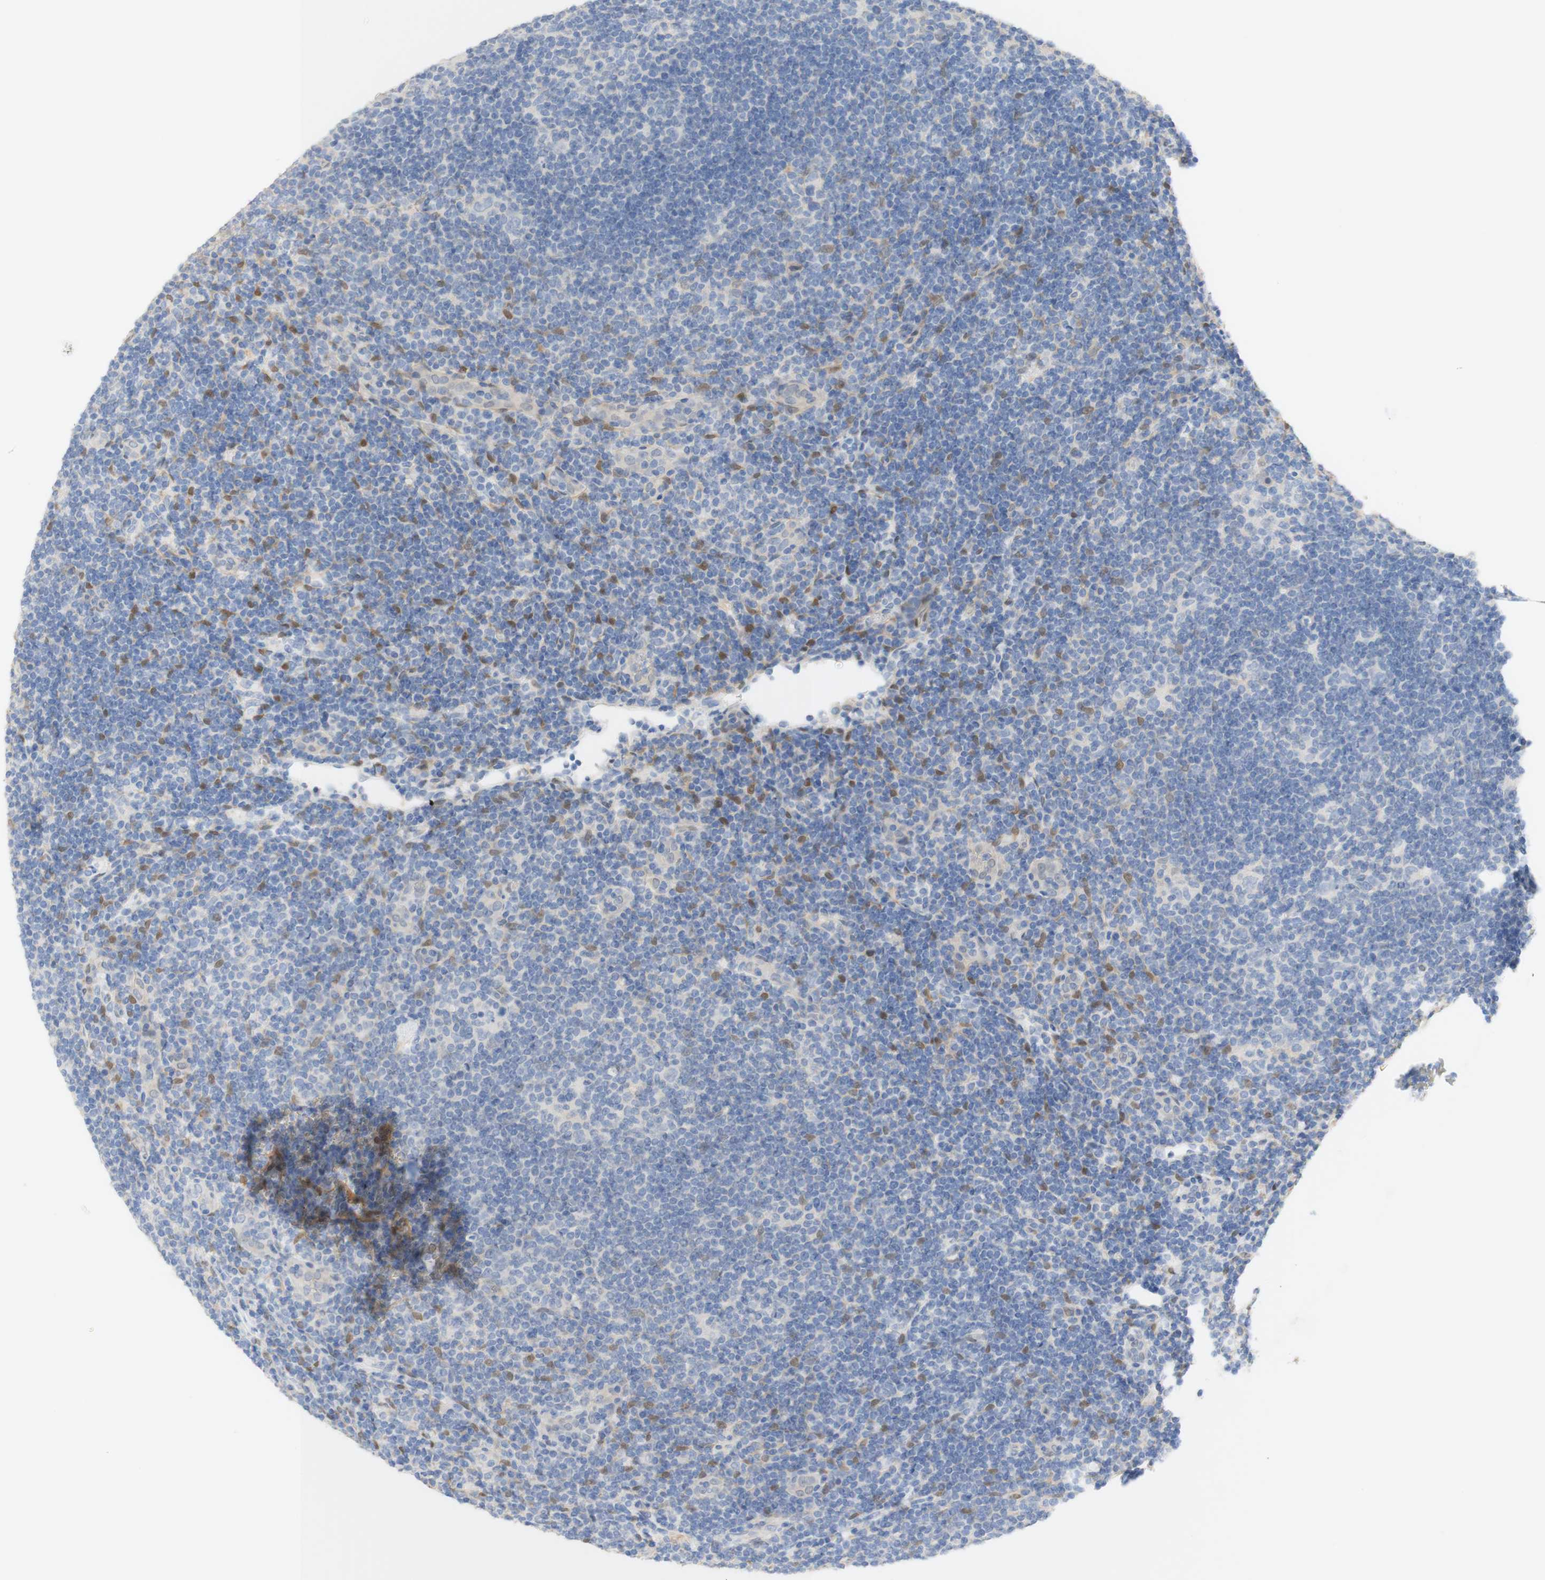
{"staining": {"intensity": "negative", "quantity": "none", "location": "none"}, "tissue": "lymphoma", "cell_type": "Tumor cells", "image_type": "cancer", "snomed": [{"axis": "morphology", "description": "Hodgkin's disease, NOS"}, {"axis": "topography", "description": "Lymph node"}], "caption": "The histopathology image demonstrates no staining of tumor cells in Hodgkin's disease. The staining was performed using DAB to visualize the protein expression in brown, while the nuclei were stained in blue with hematoxylin (Magnification: 20x).", "gene": "SELENBP1", "patient": {"sex": "female", "age": 57}}